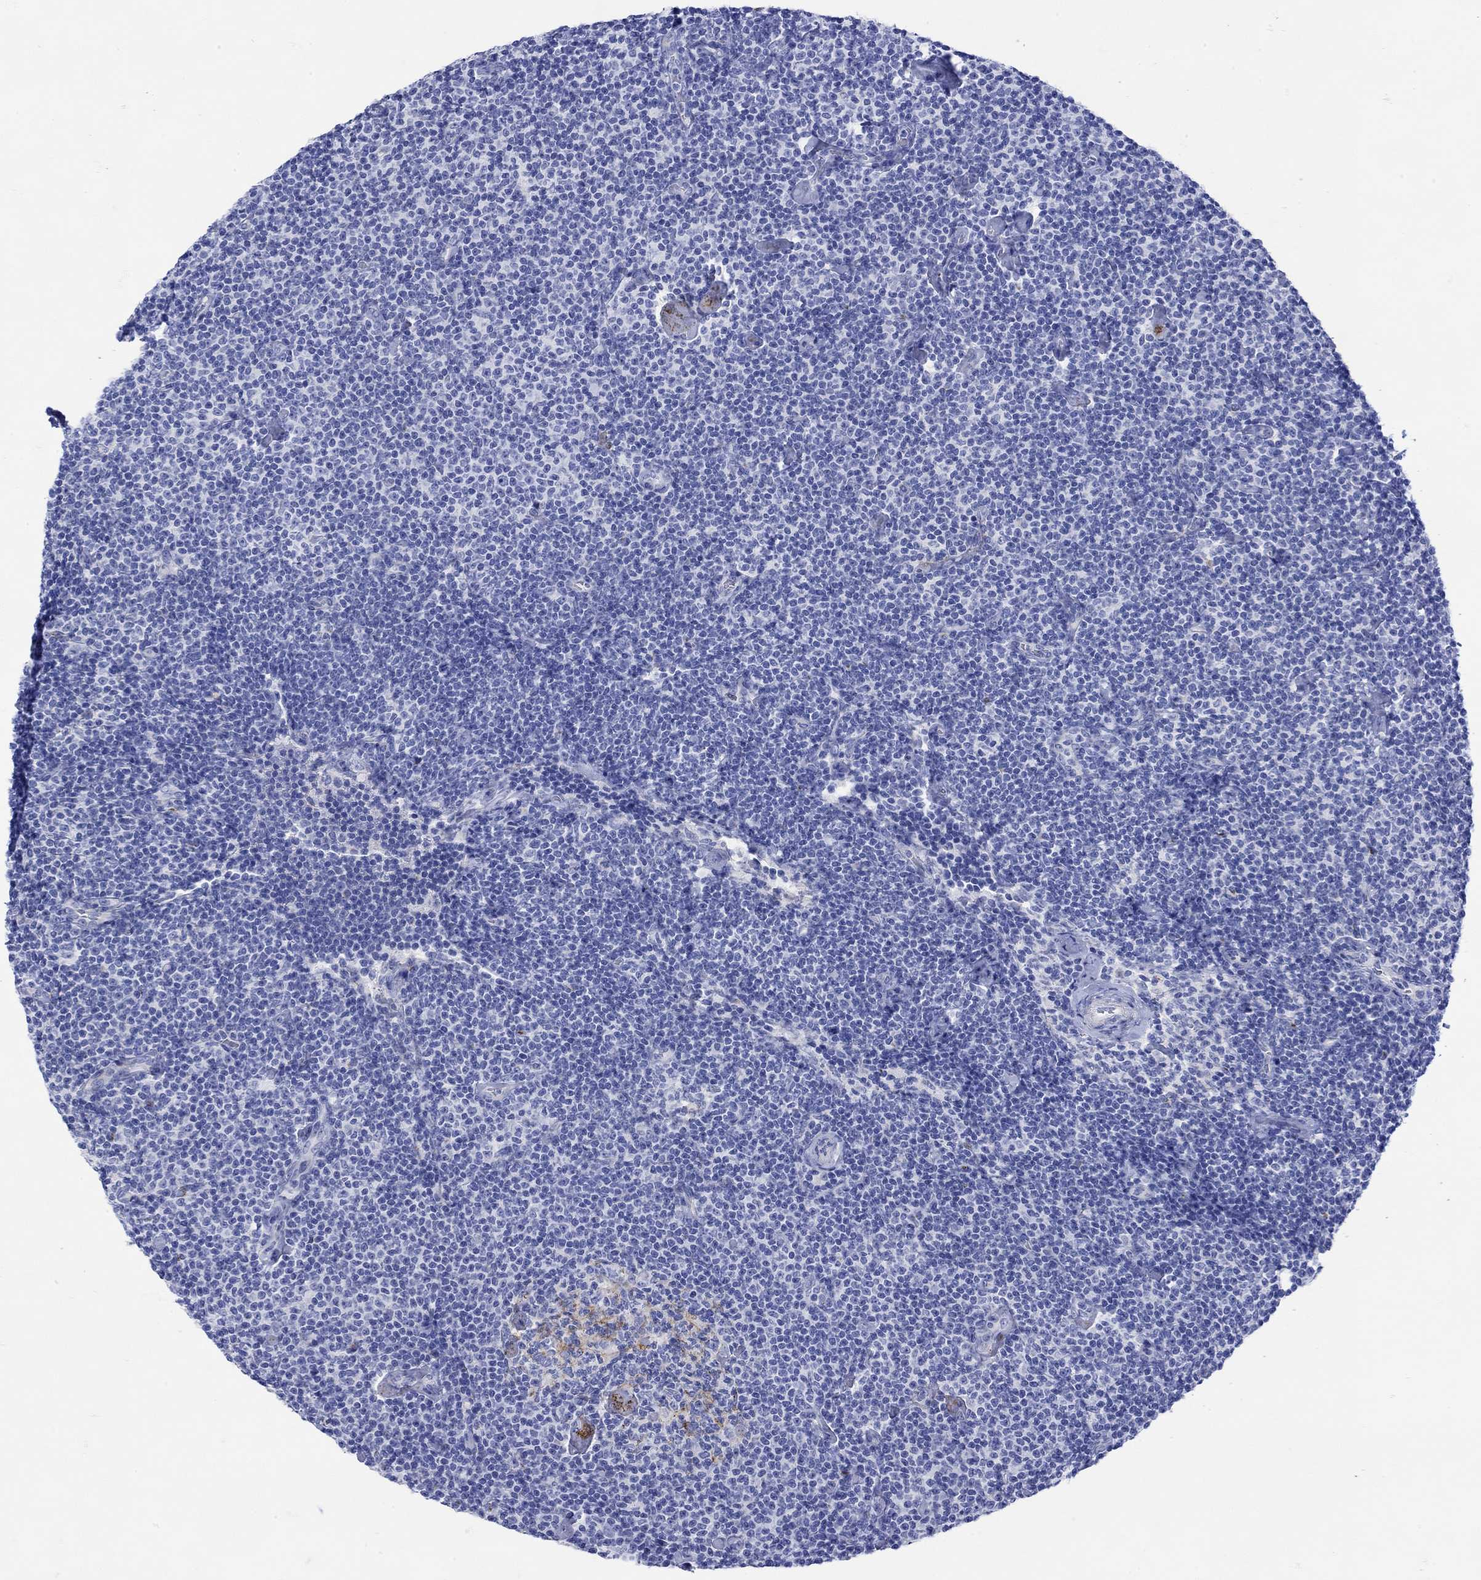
{"staining": {"intensity": "negative", "quantity": "none", "location": "none"}, "tissue": "lymphoma", "cell_type": "Tumor cells", "image_type": "cancer", "snomed": [{"axis": "morphology", "description": "Malignant lymphoma, non-Hodgkin's type, Low grade"}, {"axis": "topography", "description": "Lymph node"}], "caption": "DAB immunohistochemical staining of malignant lymphoma, non-Hodgkin's type (low-grade) shows no significant positivity in tumor cells.", "gene": "ANKMY1", "patient": {"sex": "male", "age": 81}}